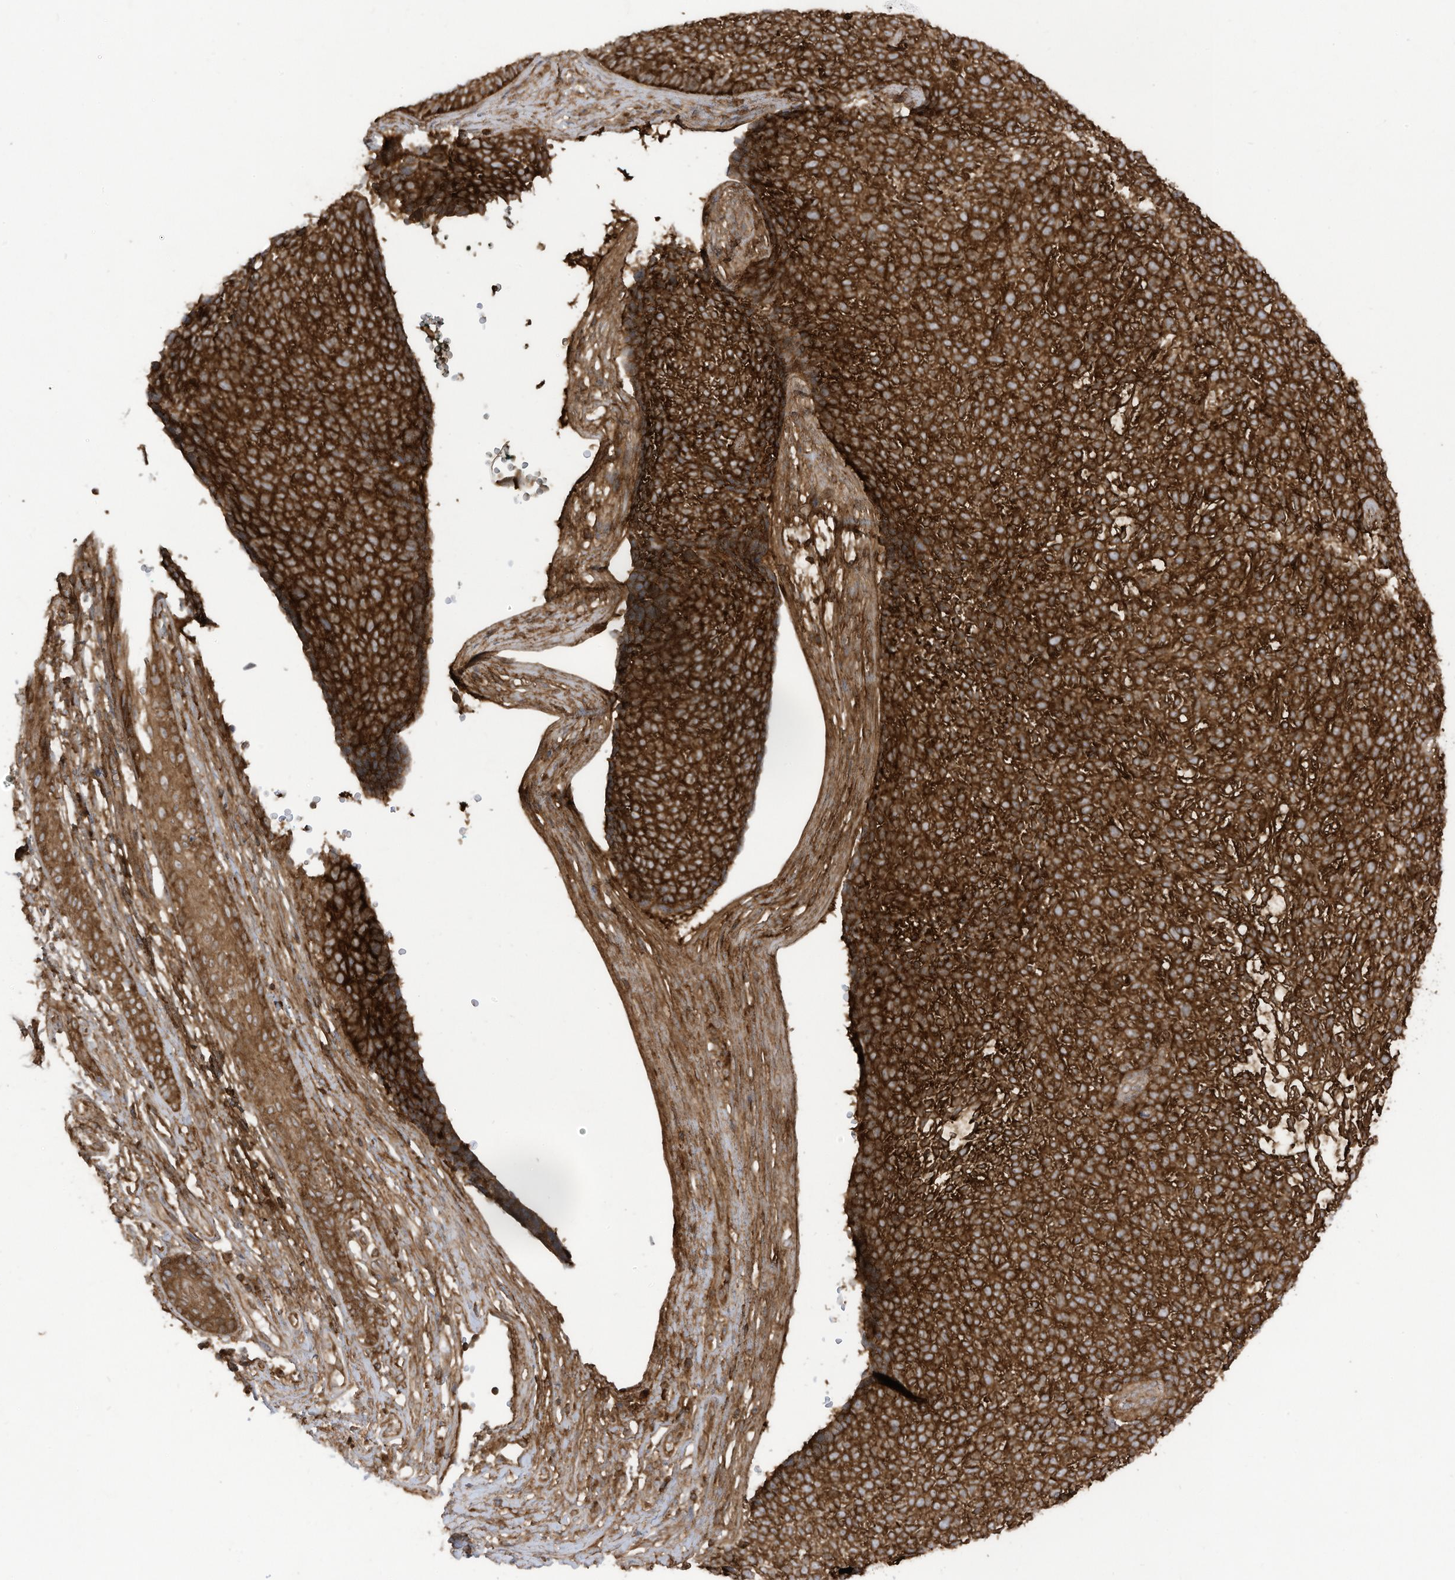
{"staining": {"intensity": "strong", "quantity": ">75%", "location": "cytoplasmic/membranous"}, "tissue": "skin cancer", "cell_type": "Tumor cells", "image_type": "cancer", "snomed": [{"axis": "morphology", "description": "Basal cell carcinoma"}, {"axis": "topography", "description": "Skin"}], "caption": "A brown stain shows strong cytoplasmic/membranous staining of a protein in human basal cell carcinoma (skin) tumor cells.", "gene": "REPS1", "patient": {"sex": "female", "age": 84}}